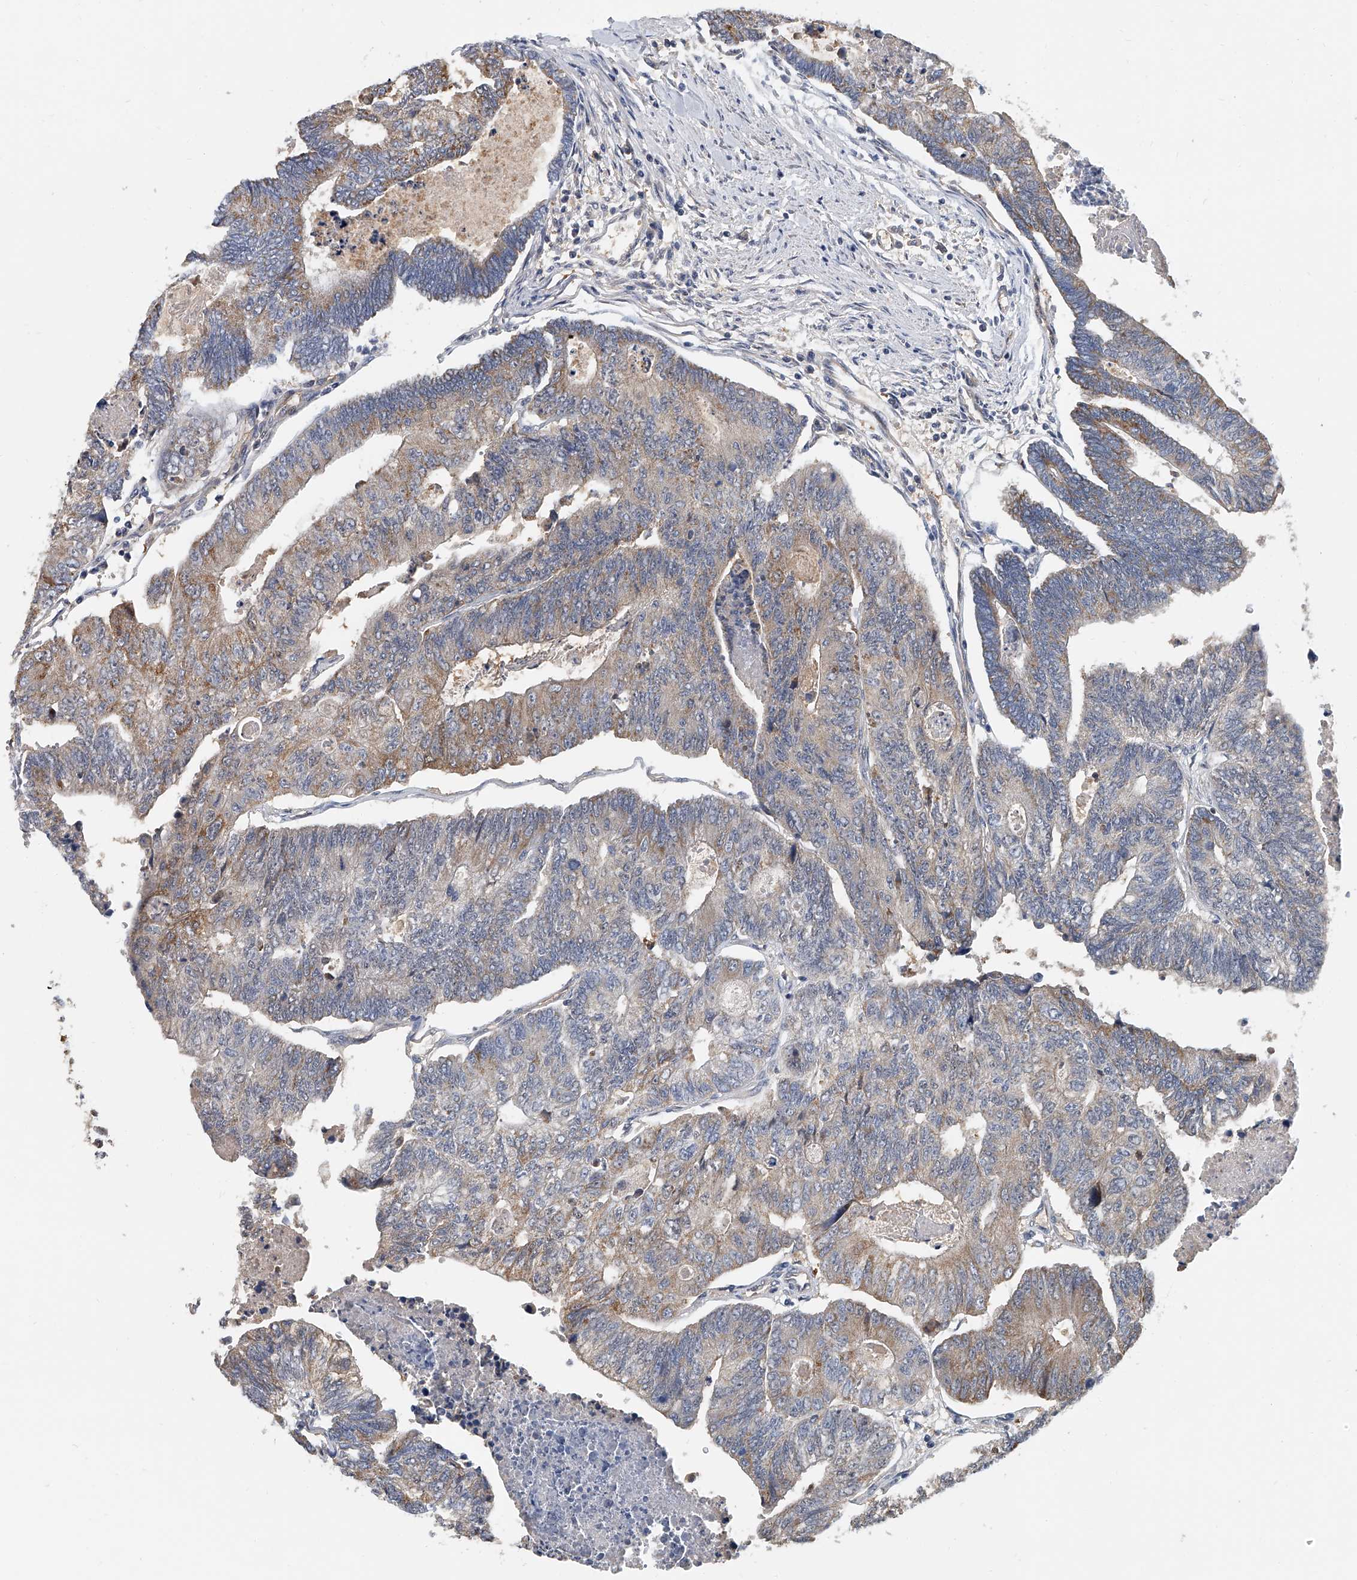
{"staining": {"intensity": "weak", "quantity": "25%-75%", "location": "cytoplasmic/membranous"}, "tissue": "colorectal cancer", "cell_type": "Tumor cells", "image_type": "cancer", "snomed": [{"axis": "morphology", "description": "Adenocarcinoma, NOS"}, {"axis": "topography", "description": "Colon"}], "caption": "Colorectal adenocarcinoma stained with a protein marker demonstrates weak staining in tumor cells.", "gene": "CD200", "patient": {"sex": "female", "age": 67}}